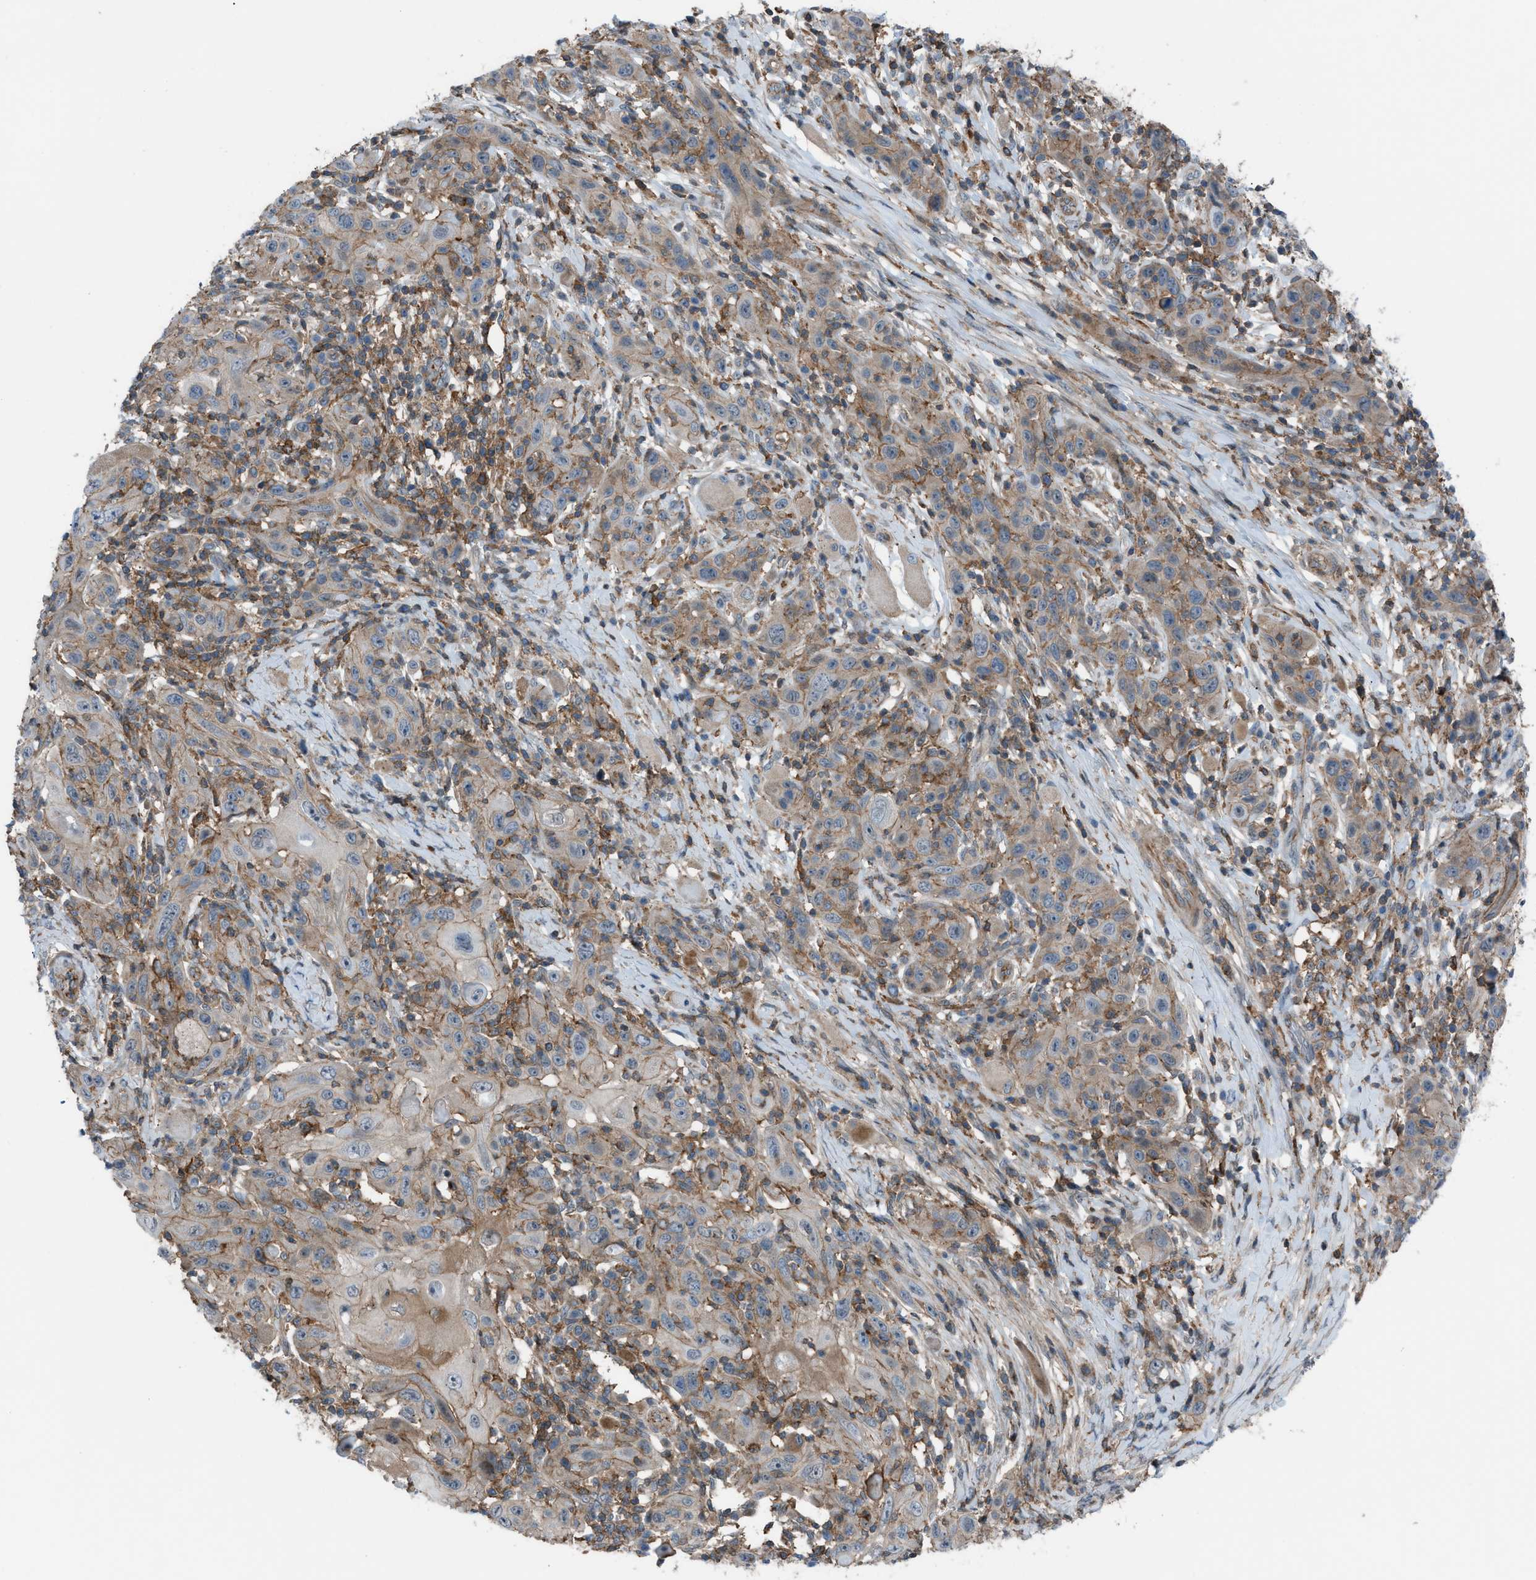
{"staining": {"intensity": "moderate", "quantity": "<25%", "location": "cytoplasmic/membranous"}, "tissue": "skin cancer", "cell_type": "Tumor cells", "image_type": "cancer", "snomed": [{"axis": "morphology", "description": "Squamous cell carcinoma, NOS"}, {"axis": "topography", "description": "Skin"}], "caption": "Skin cancer (squamous cell carcinoma) stained with DAB (3,3'-diaminobenzidine) immunohistochemistry displays low levels of moderate cytoplasmic/membranous positivity in approximately <25% of tumor cells.", "gene": "DYRK1A", "patient": {"sex": "female", "age": 88}}